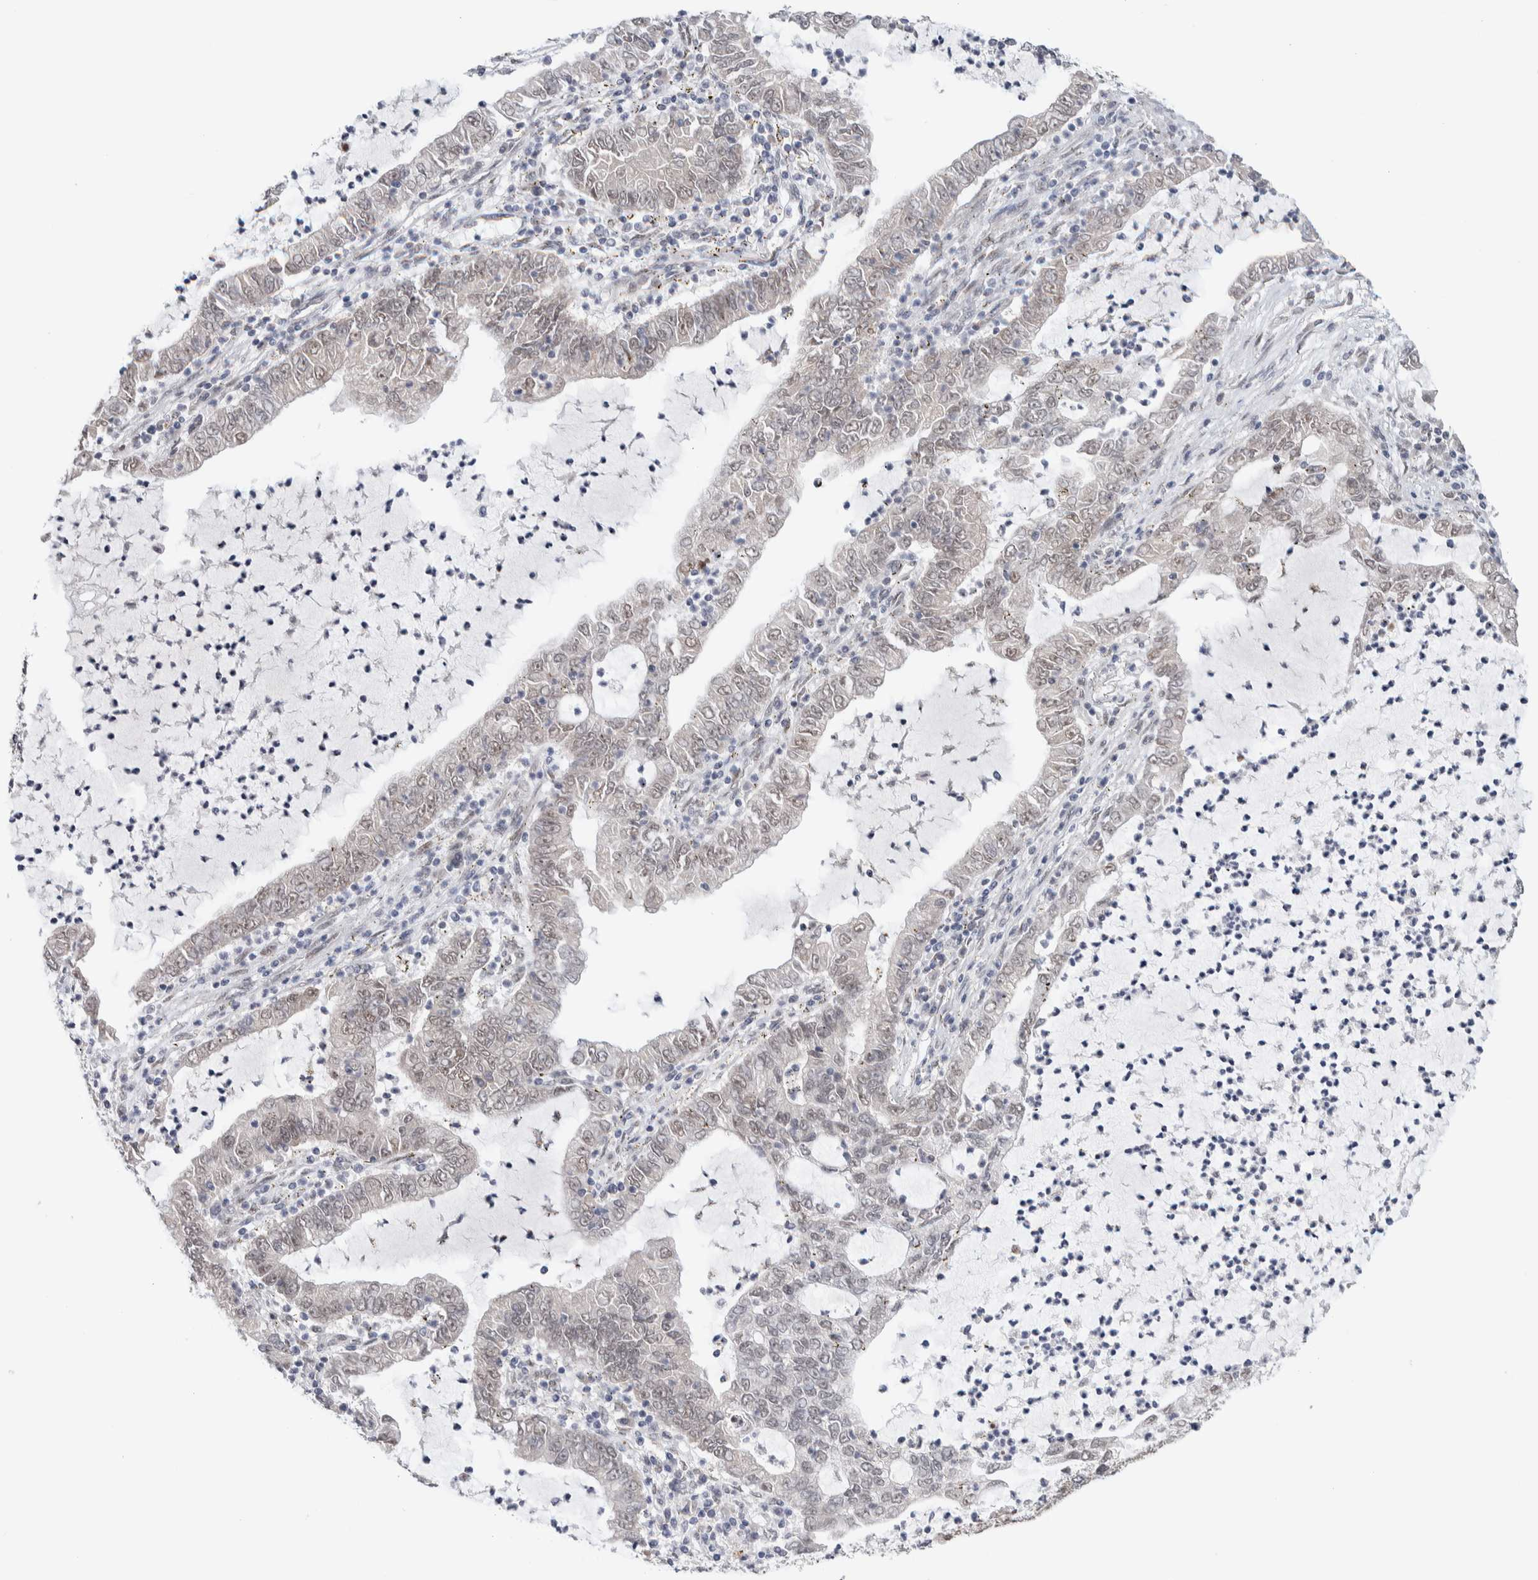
{"staining": {"intensity": "moderate", "quantity": "25%-75%", "location": "nuclear"}, "tissue": "lung cancer", "cell_type": "Tumor cells", "image_type": "cancer", "snomed": [{"axis": "morphology", "description": "Adenocarcinoma, NOS"}, {"axis": "topography", "description": "Lung"}], "caption": "Protein staining demonstrates moderate nuclear staining in about 25%-75% of tumor cells in lung cancer.", "gene": "PRMT1", "patient": {"sex": "female", "age": 51}}